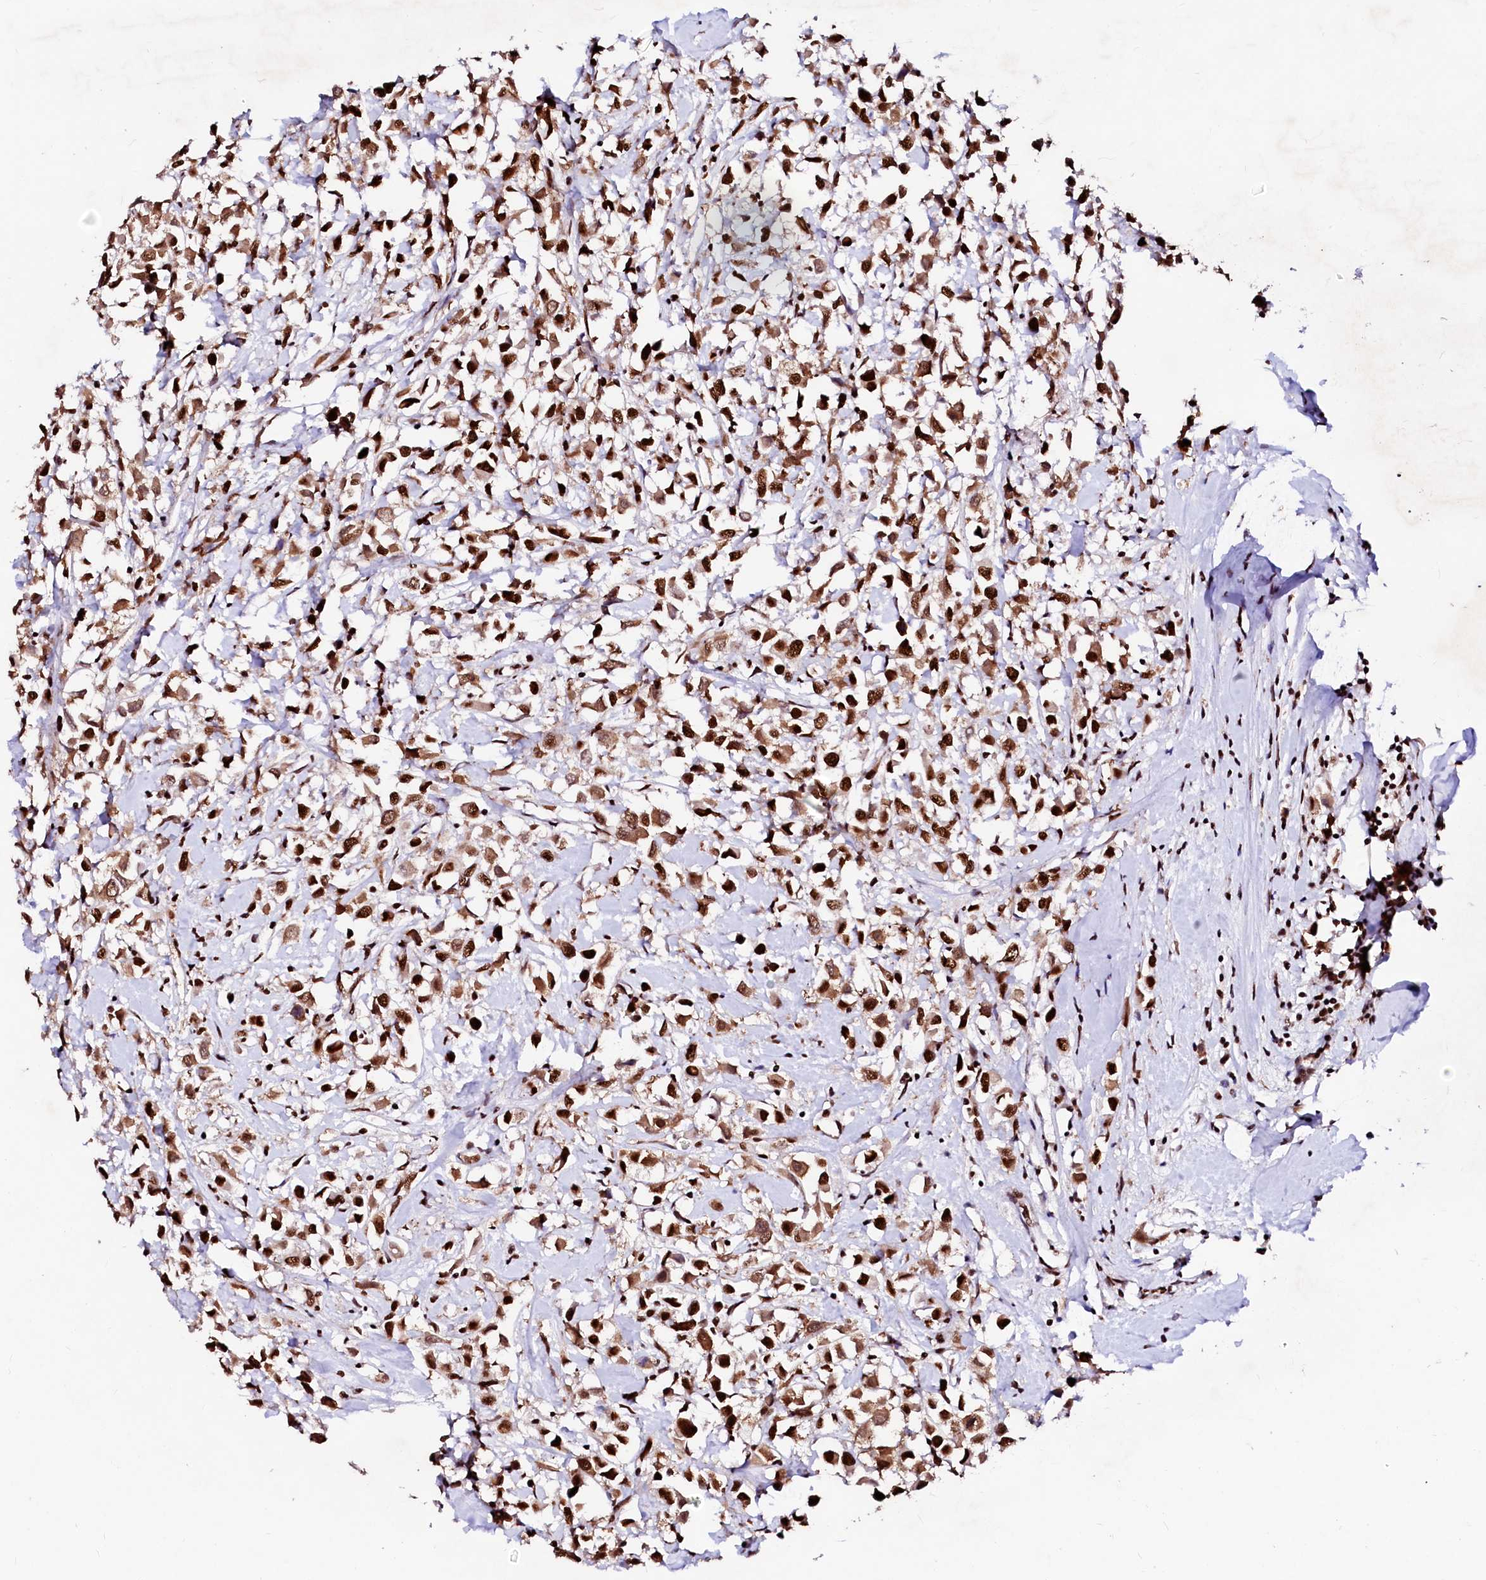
{"staining": {"intensity": "strong", "quantity": ">75%", "location": "nuclear"}, "tissue": "breast cancer", "cell_type": "Tumor cells", "image_type": "cancer", "snomed": [{"axis": "morphology", "description": "Duct carcinoma"}, {"axis": "topography", "description": "Breast"}], "caption": "This is an image of IHC staining of breast infiltrating ductal carcinoma, which shows strong expression in the nuclear of tumor cells.", "gene": "CPSF6", "patient": {"sex": "female", "age": 87}}